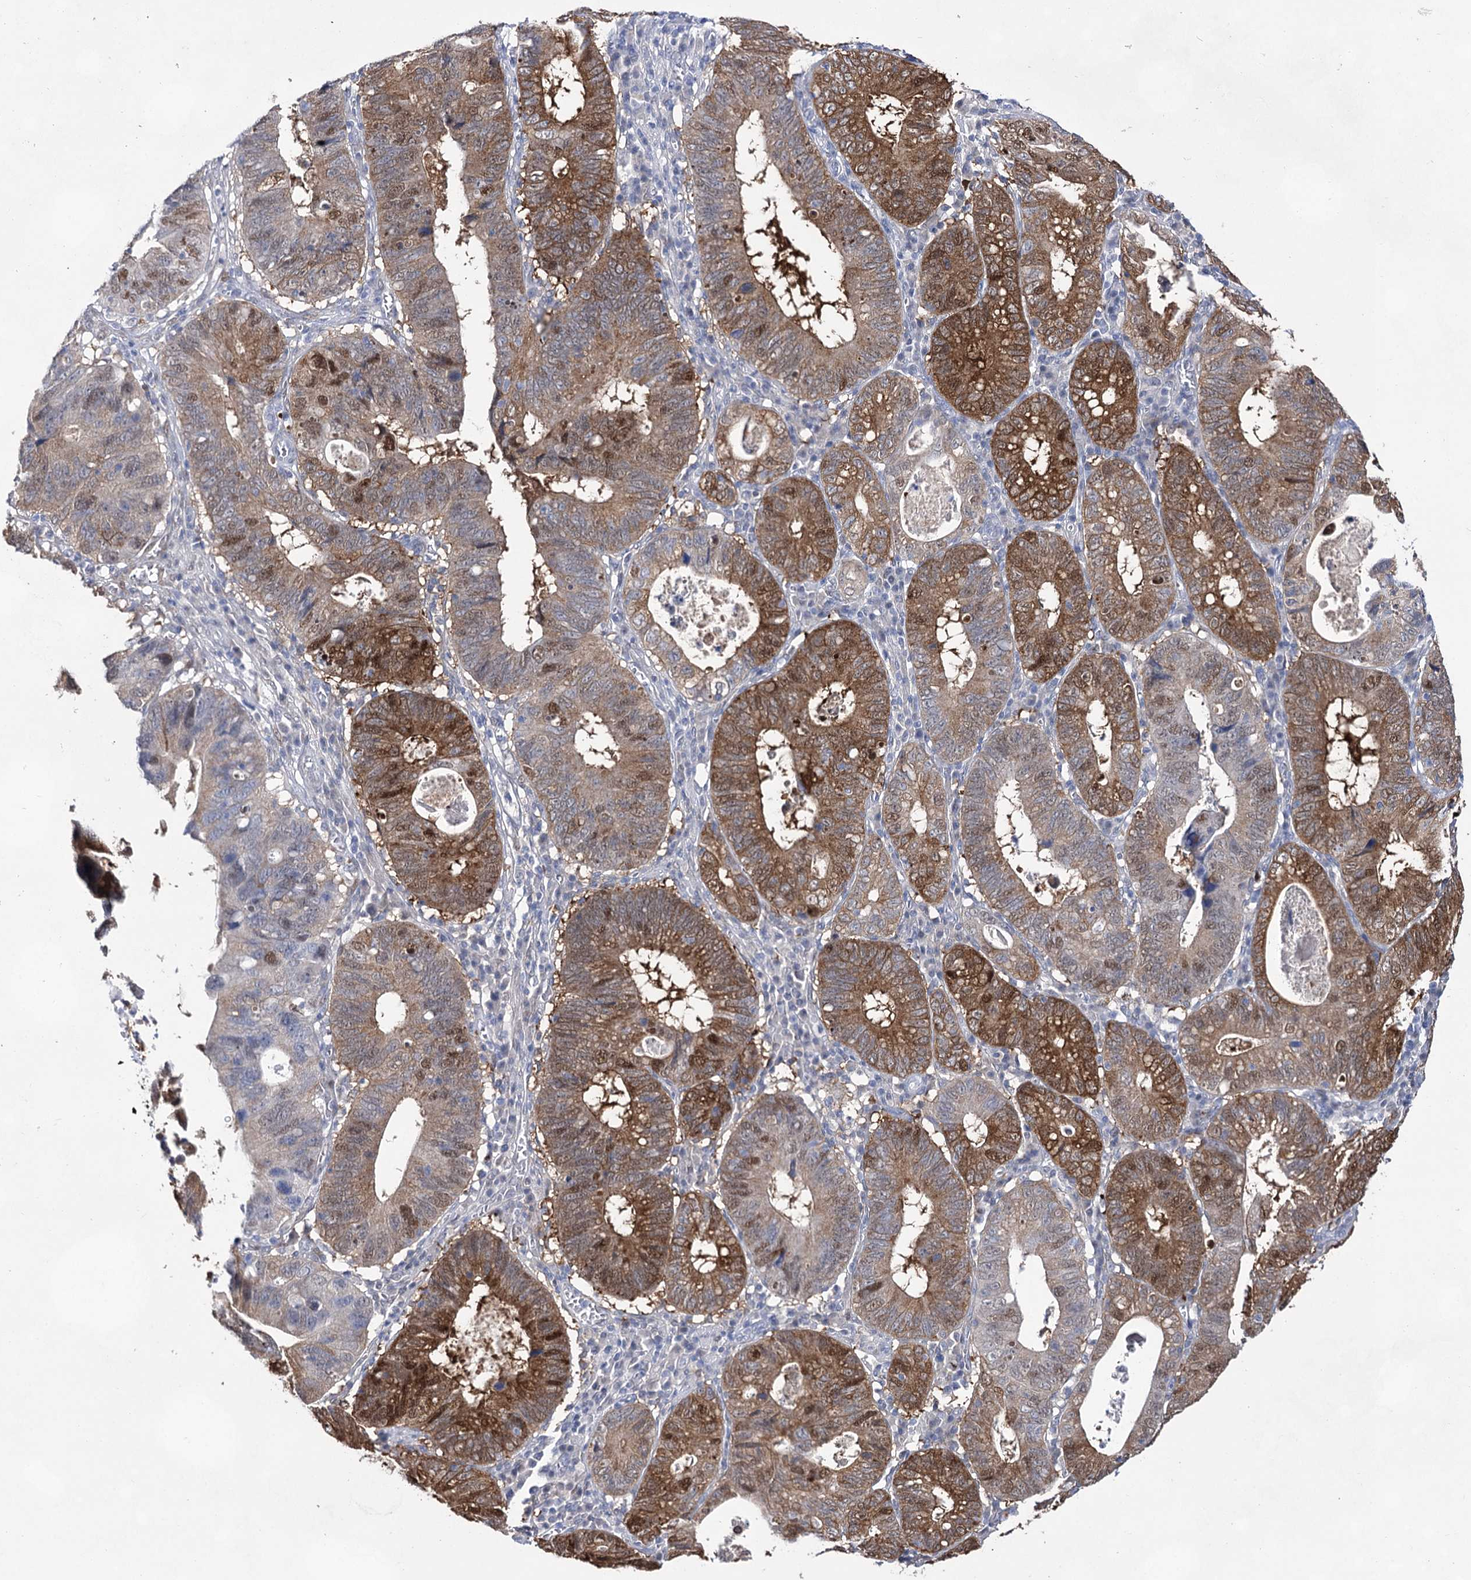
{"staining": {"intensity": "moderate", "quantity": ">75%", "location": "cytoplasmic/membranous,nuclear"}, "tissue": "stomach cancer", "cell_type": "Tumor cells", "image_type": "cancer", "snomed": [{"axis": "morphology", "description": "Adenocarcinoma, NOS"}, {"axis": "topography", "description": "Stomach"}], "caption": "Tumor cells exhibit medium levels of moderate cytoplasmic/membranous and nuclear expression in approximately >75% of cells in stomach adenocarcinoma.", "gene": "UGDH", "patient": {"sex": "male", "age": 59}}